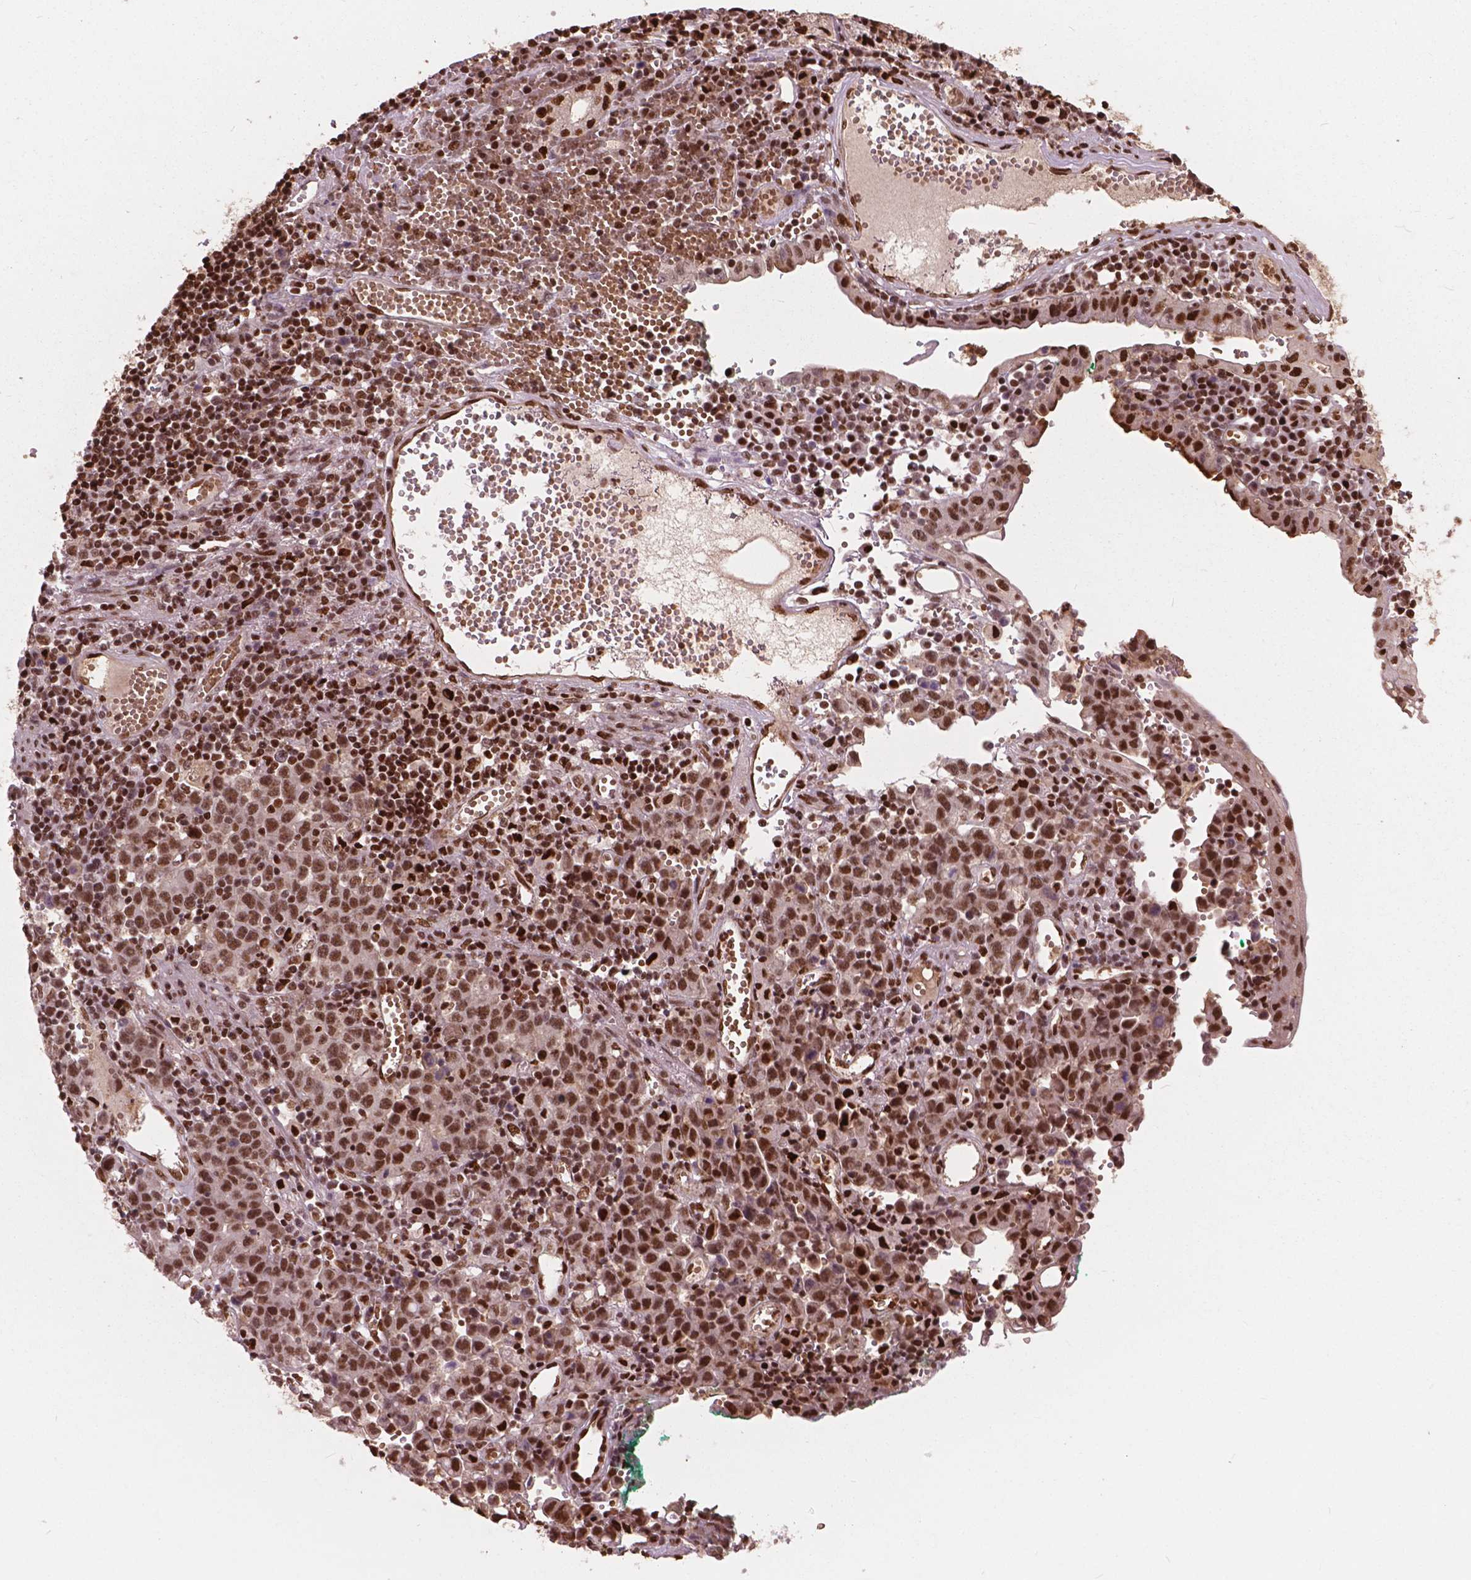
{"staining": {"intensity": "moderate", "quantity": ">75%", "location": "nuclear"}, "tissue": "stomach cancer", "cell_type": "Tumor cells", "image_type": "cancer", "snomed": [{"axis": "morphology", "description": "Adenocarcinoma, NOS"}, {"axis": "topography", "description": "Stomach, upper"}], "caption": "Stomach cancer stained for a protein (brown) demonstrates moderate nuclear positive positivity in about >75% of tumor cells.", "gene": "ANP32B", "patient": {"sex": "male", "age": 69}}